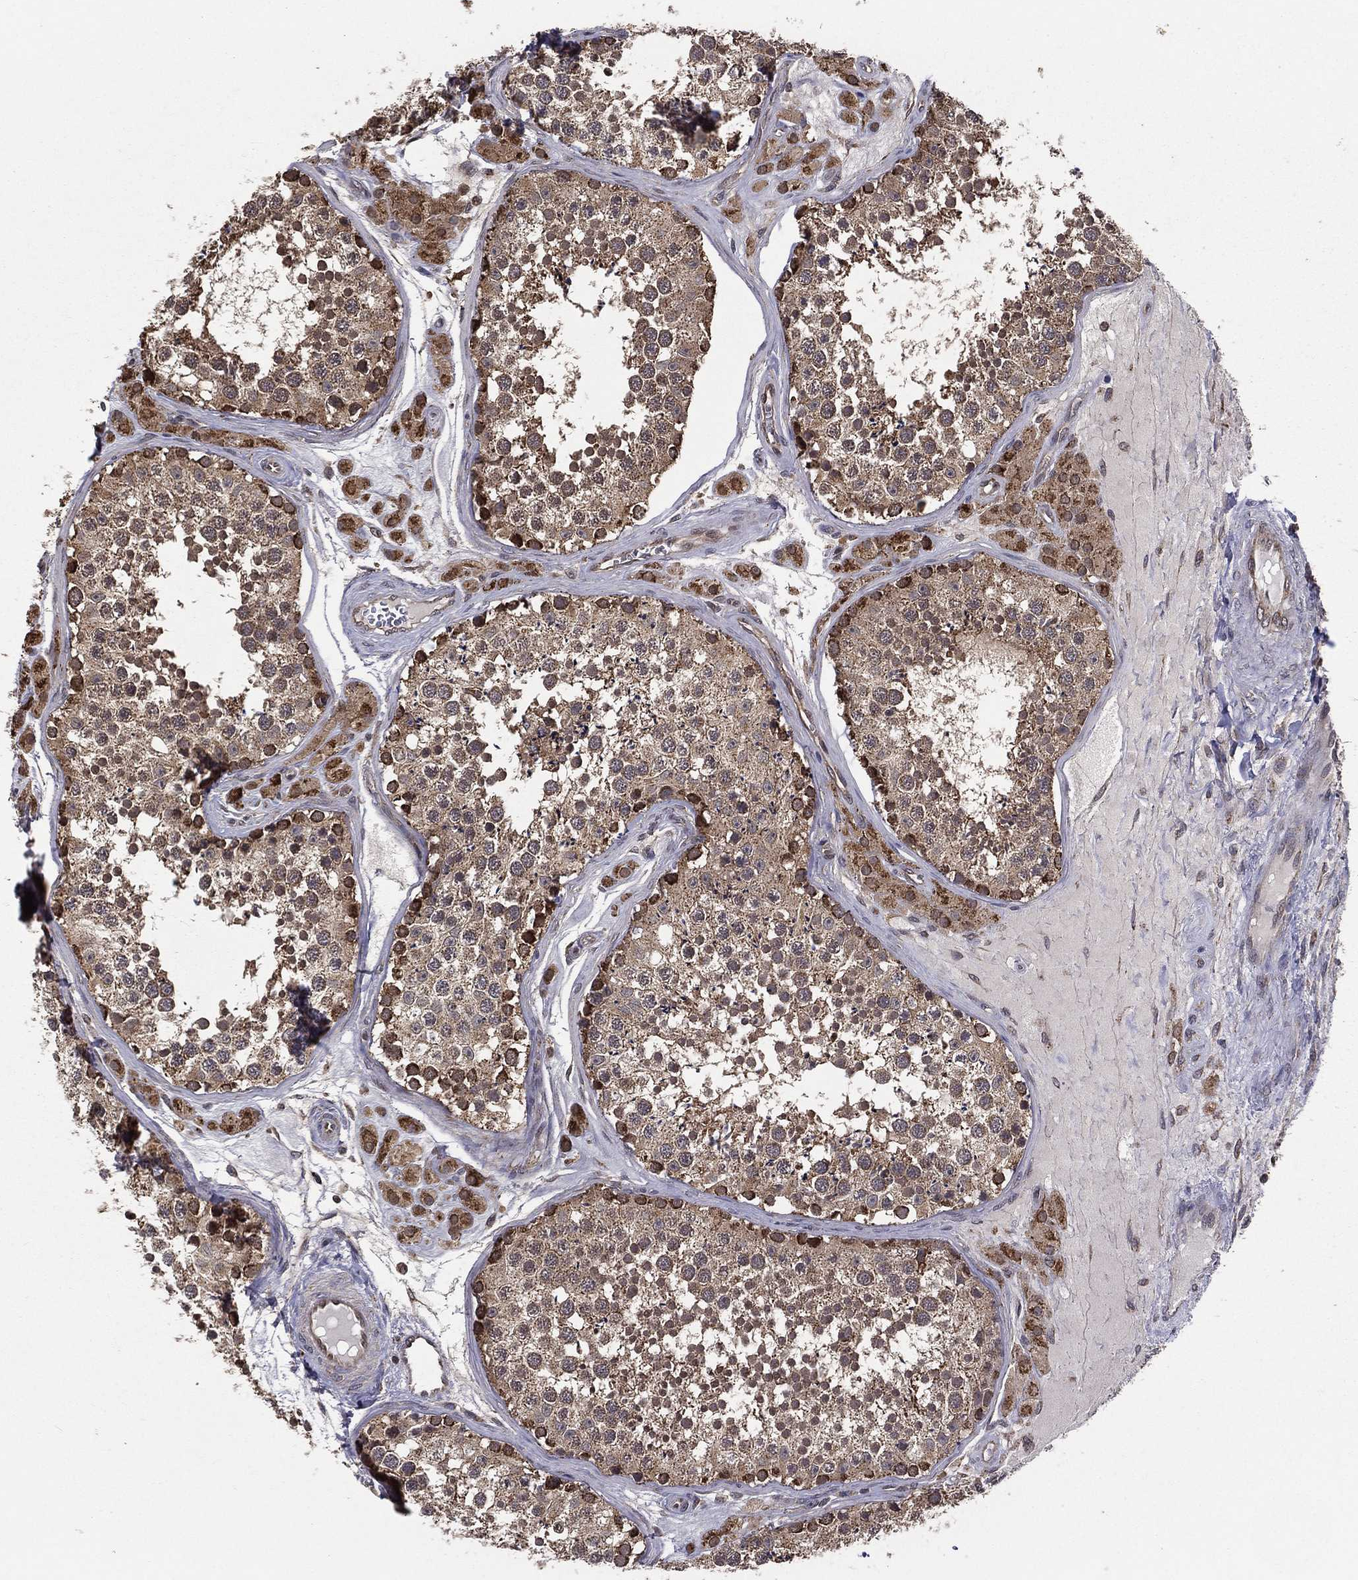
{"staining": {"intensity": "strong", "quantity": "<25%", "location": "cytoplasmic/membranous"}, "tissue": "testis", "cell_type": "Cells in seminiferous ducts", "image_type": "normal", "snomed": [{"axis": "morphology", "description": "Normal tissue, NOS"}, {"axis": "topography", "description": "Testis"}], "caption": "DAB (3,3'-diaminobenzidine) immunohistochemical staining of unremarkable human testis shows strong cytoplasmic/membranous protein positivity in approximately <25% of cells in seminiferous ducts.", "gene": "ENSG00000288684", "patient": {"sex": "male", "age": 31}}